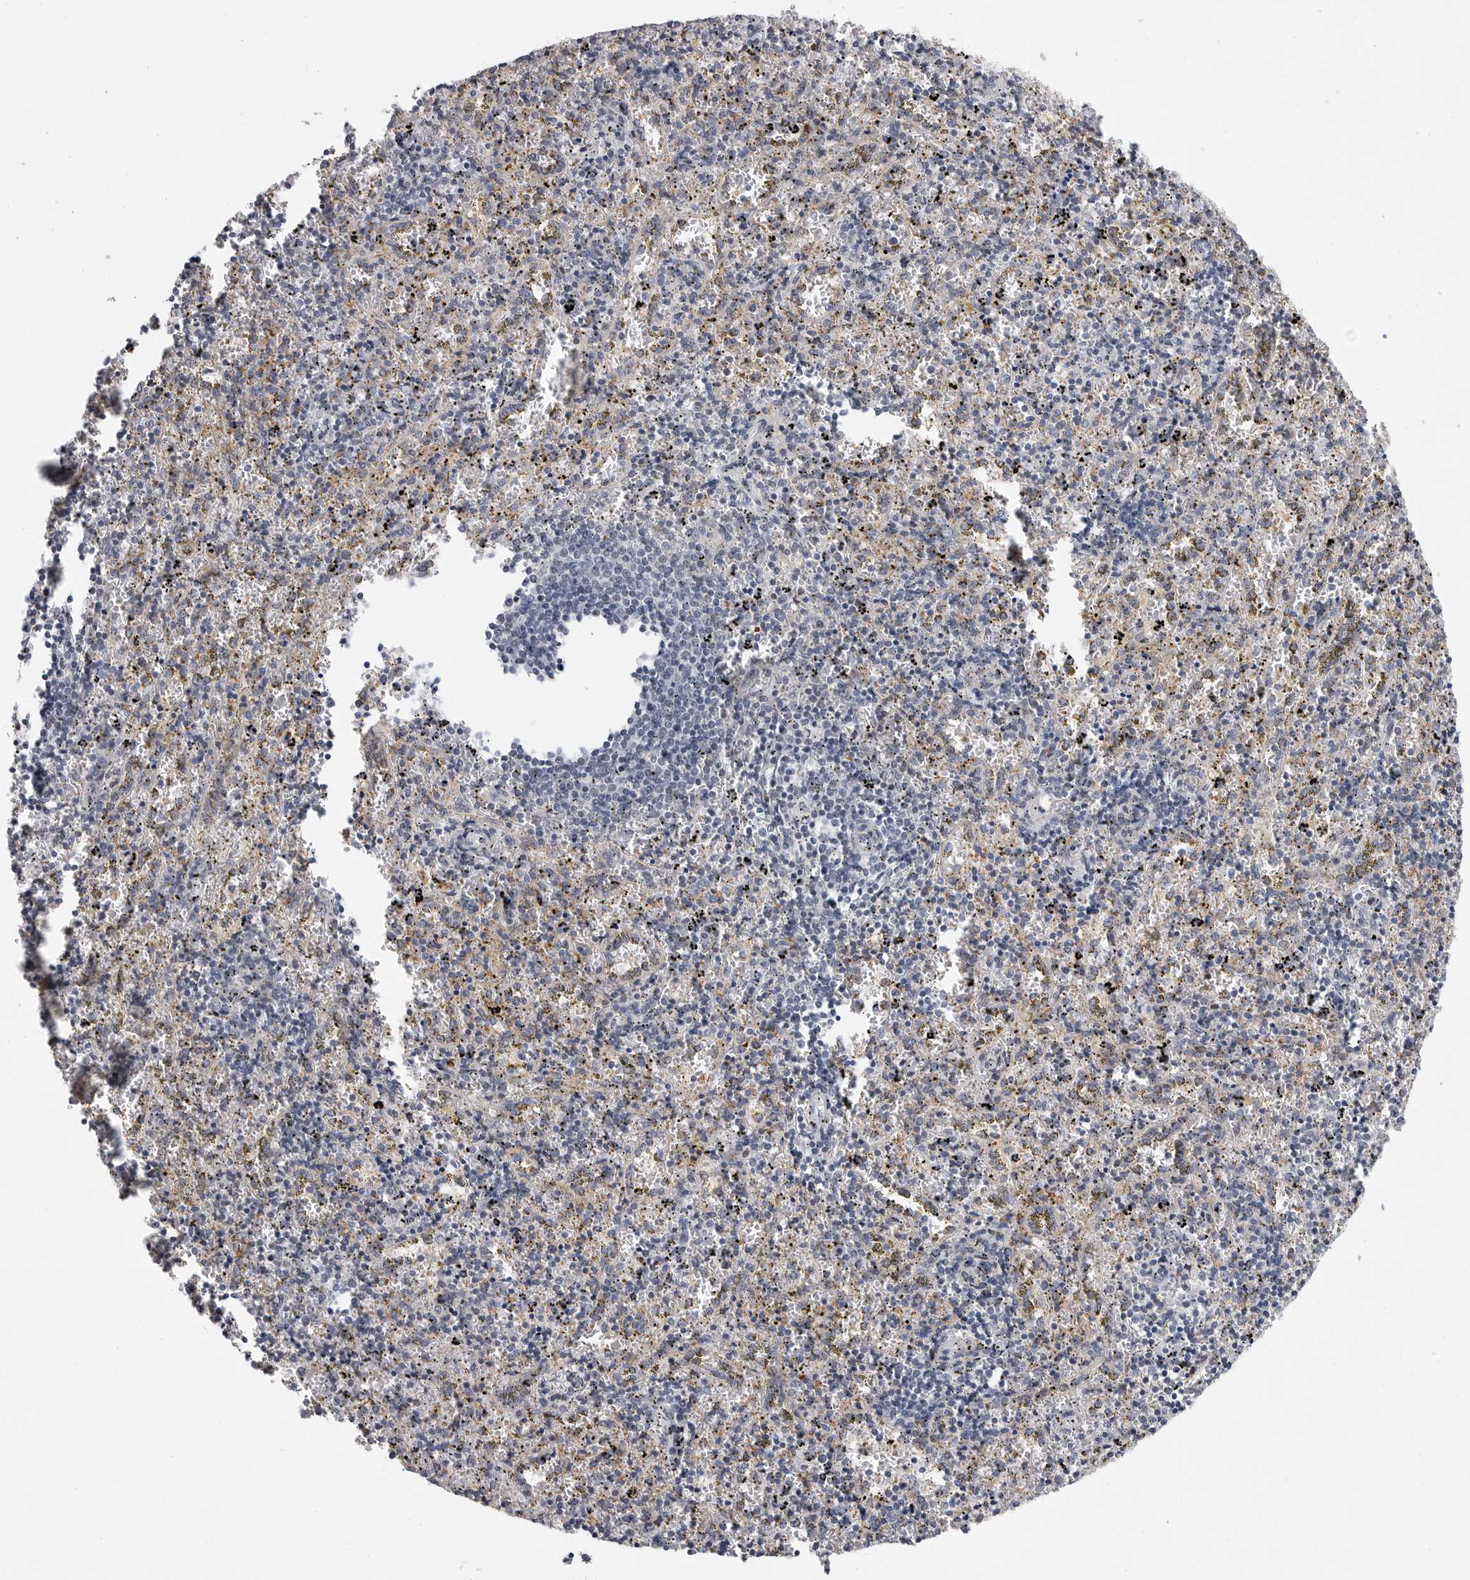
{"staining": {"intensity": "negative", "quantity": "none", "location": "none"}, "tissue": "spleen", "cell_type": "Cells in red pulp", "image_type": "normal", "snomed": [{"axis": "morphology", "description": "Normal tissue, NOS"}, {"axis": "topography", "description": "Spleen"}], "caption": "Immunohistochemistry (IHC) of normal human spleen demonstrates no staining in cells in red pulp.", "gene": "FBXO43", "patient": {"sex": "male", "age": 11}}